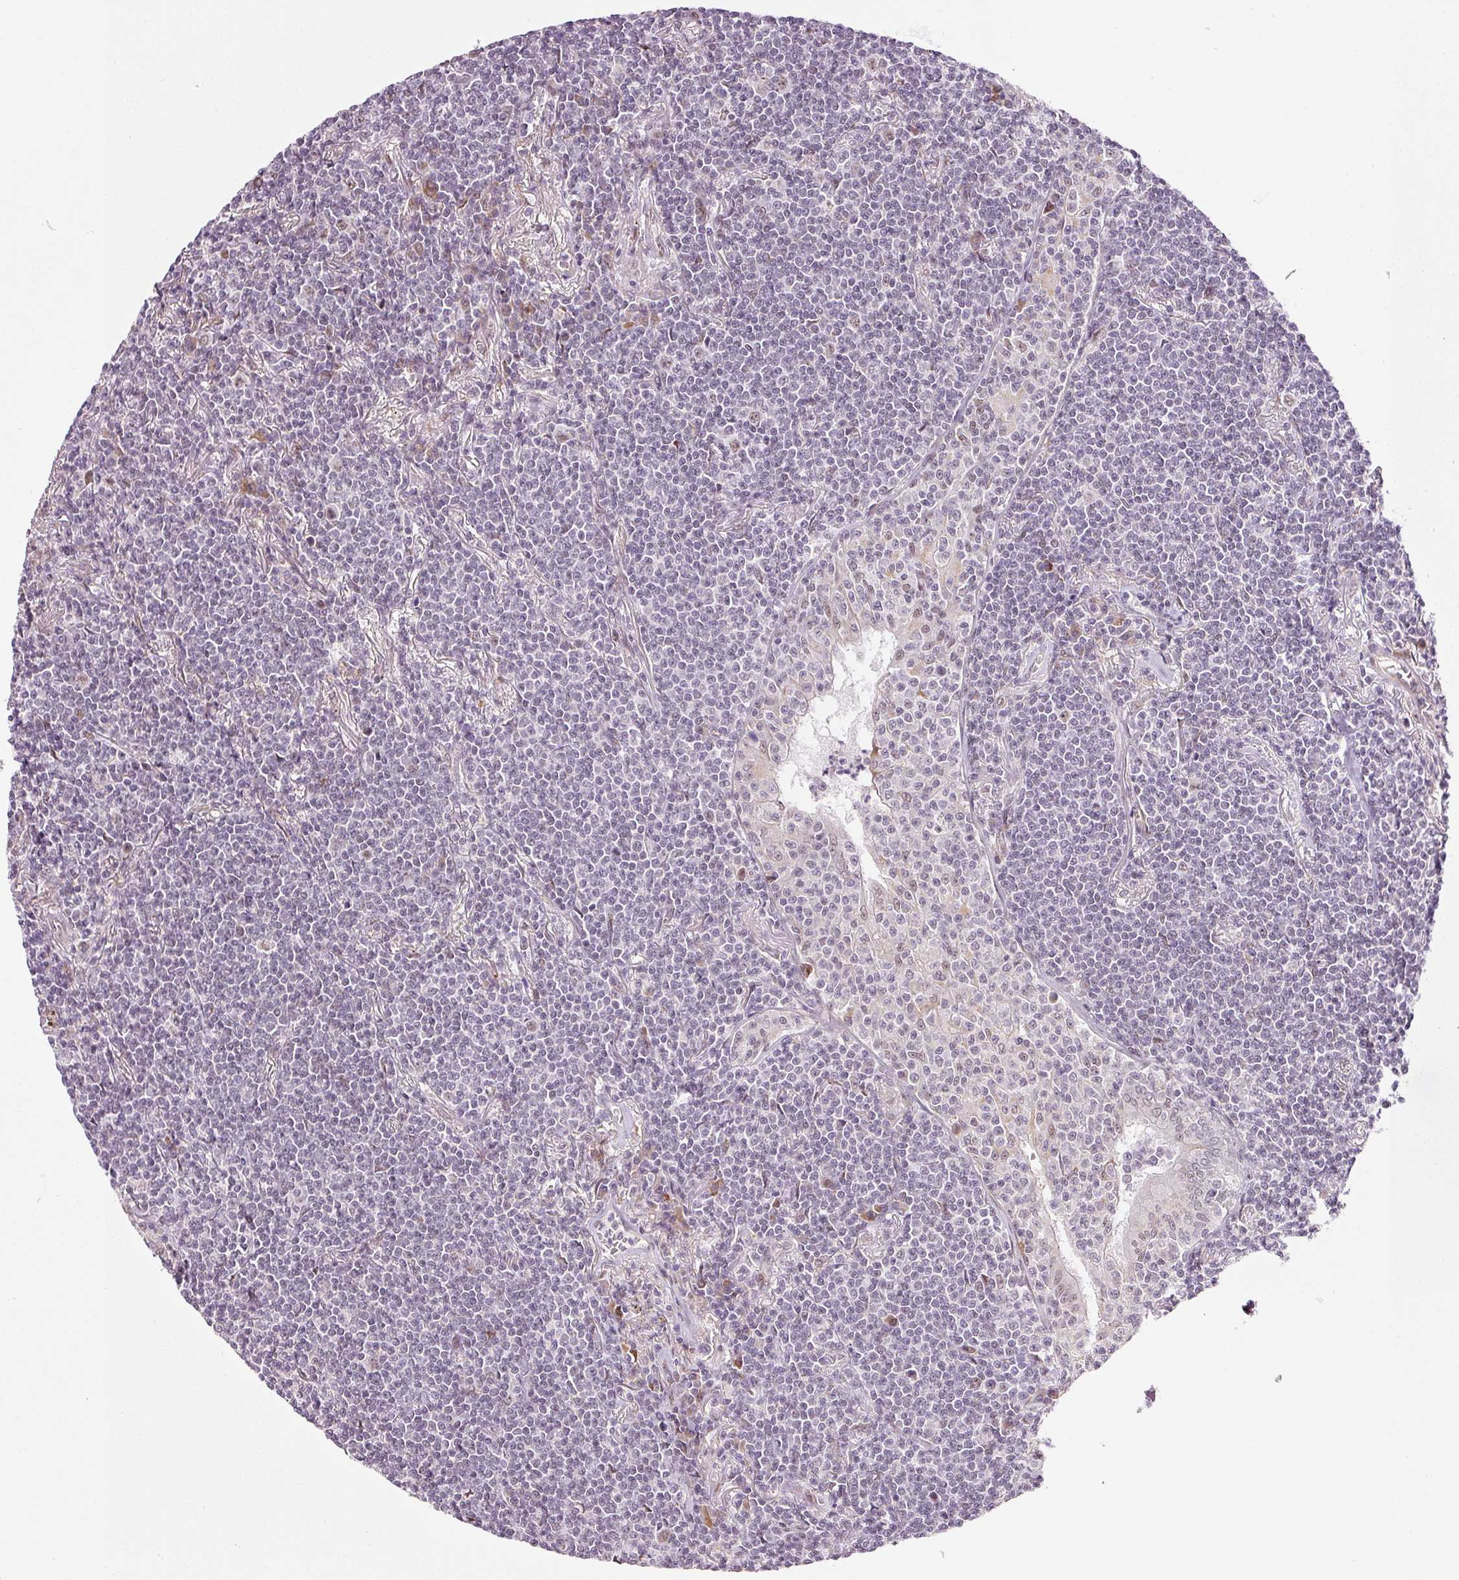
{"staining": {"intensity": "negative", "quantity": "none", "location": "none"}, "tissue": "lymphoma", "cell_type": "Tumor cells", "image_type": "cancer", "snomed": [{"axis": "morphology", "description": "Malignant lymphoma, non-Hodgkin's type, Low grade"}, {"axis": "topography", "description": "Lung"}], "caption": "A micrograph of lymphoma stained for a protein demonstrates no brown staining in tumor cells.", "gene": "ANKRD20A1", "patient": {"sex": "female", "age": 71}}